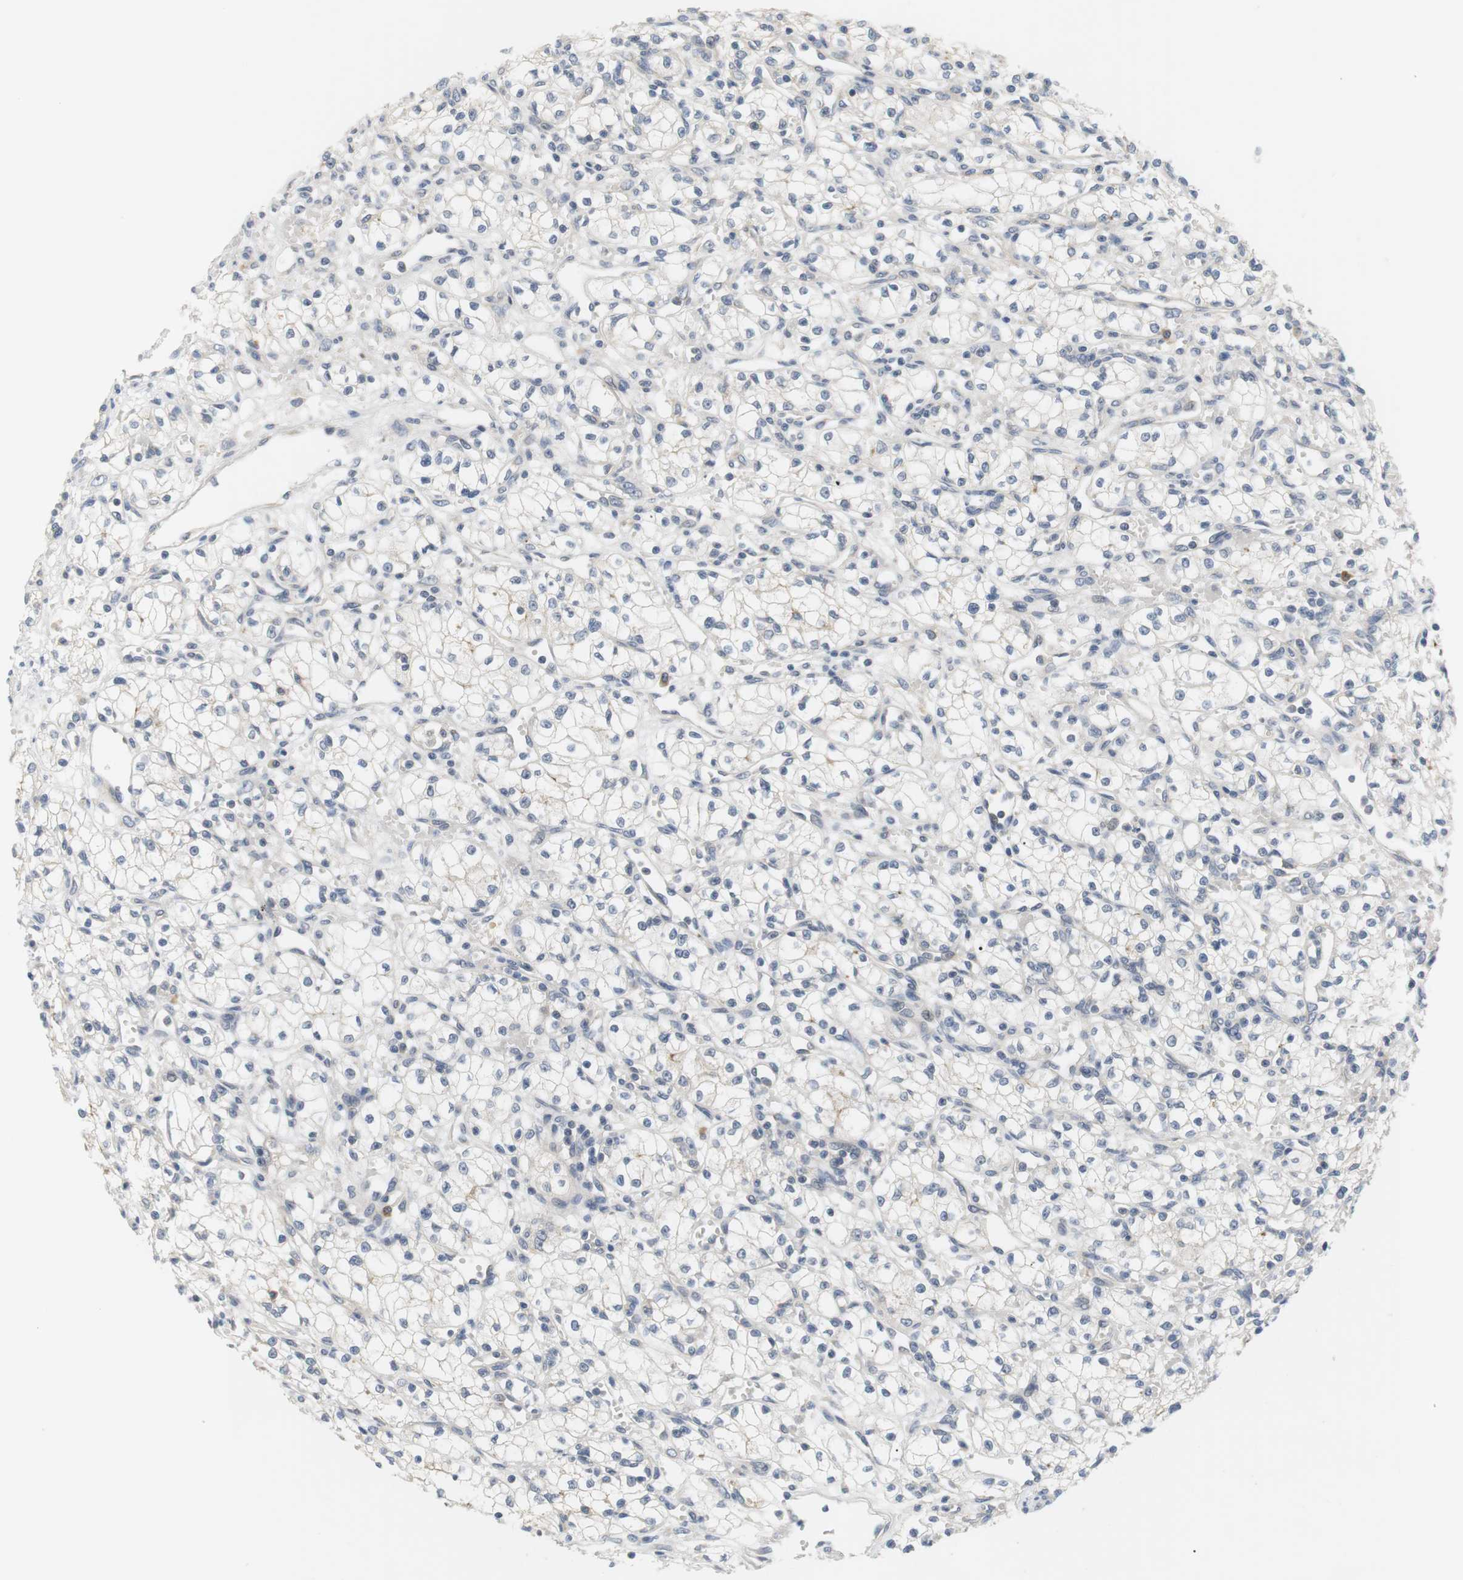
{"staining": {"intensity": "negative", "quantity": "none", "location": "none"}, "tissue": "renal cancer", "cell_type": "Tumor cells", "image_type": "cancer", "snomed": [{"axis": "morphology", "description": "Normal tissue, NOS"}, {"axis": "morphology", "description": "Adenocarcinoma, NOS"}, {"axis": "topography", "description": "Kidney"}], "caption": "This is an immunohistochemistry (IHC) image of adenocarcinoma (renal). There is no expression in tumor cells.", "gene": "EVA1C", "patient": {"sex": "male", "age": 59}}